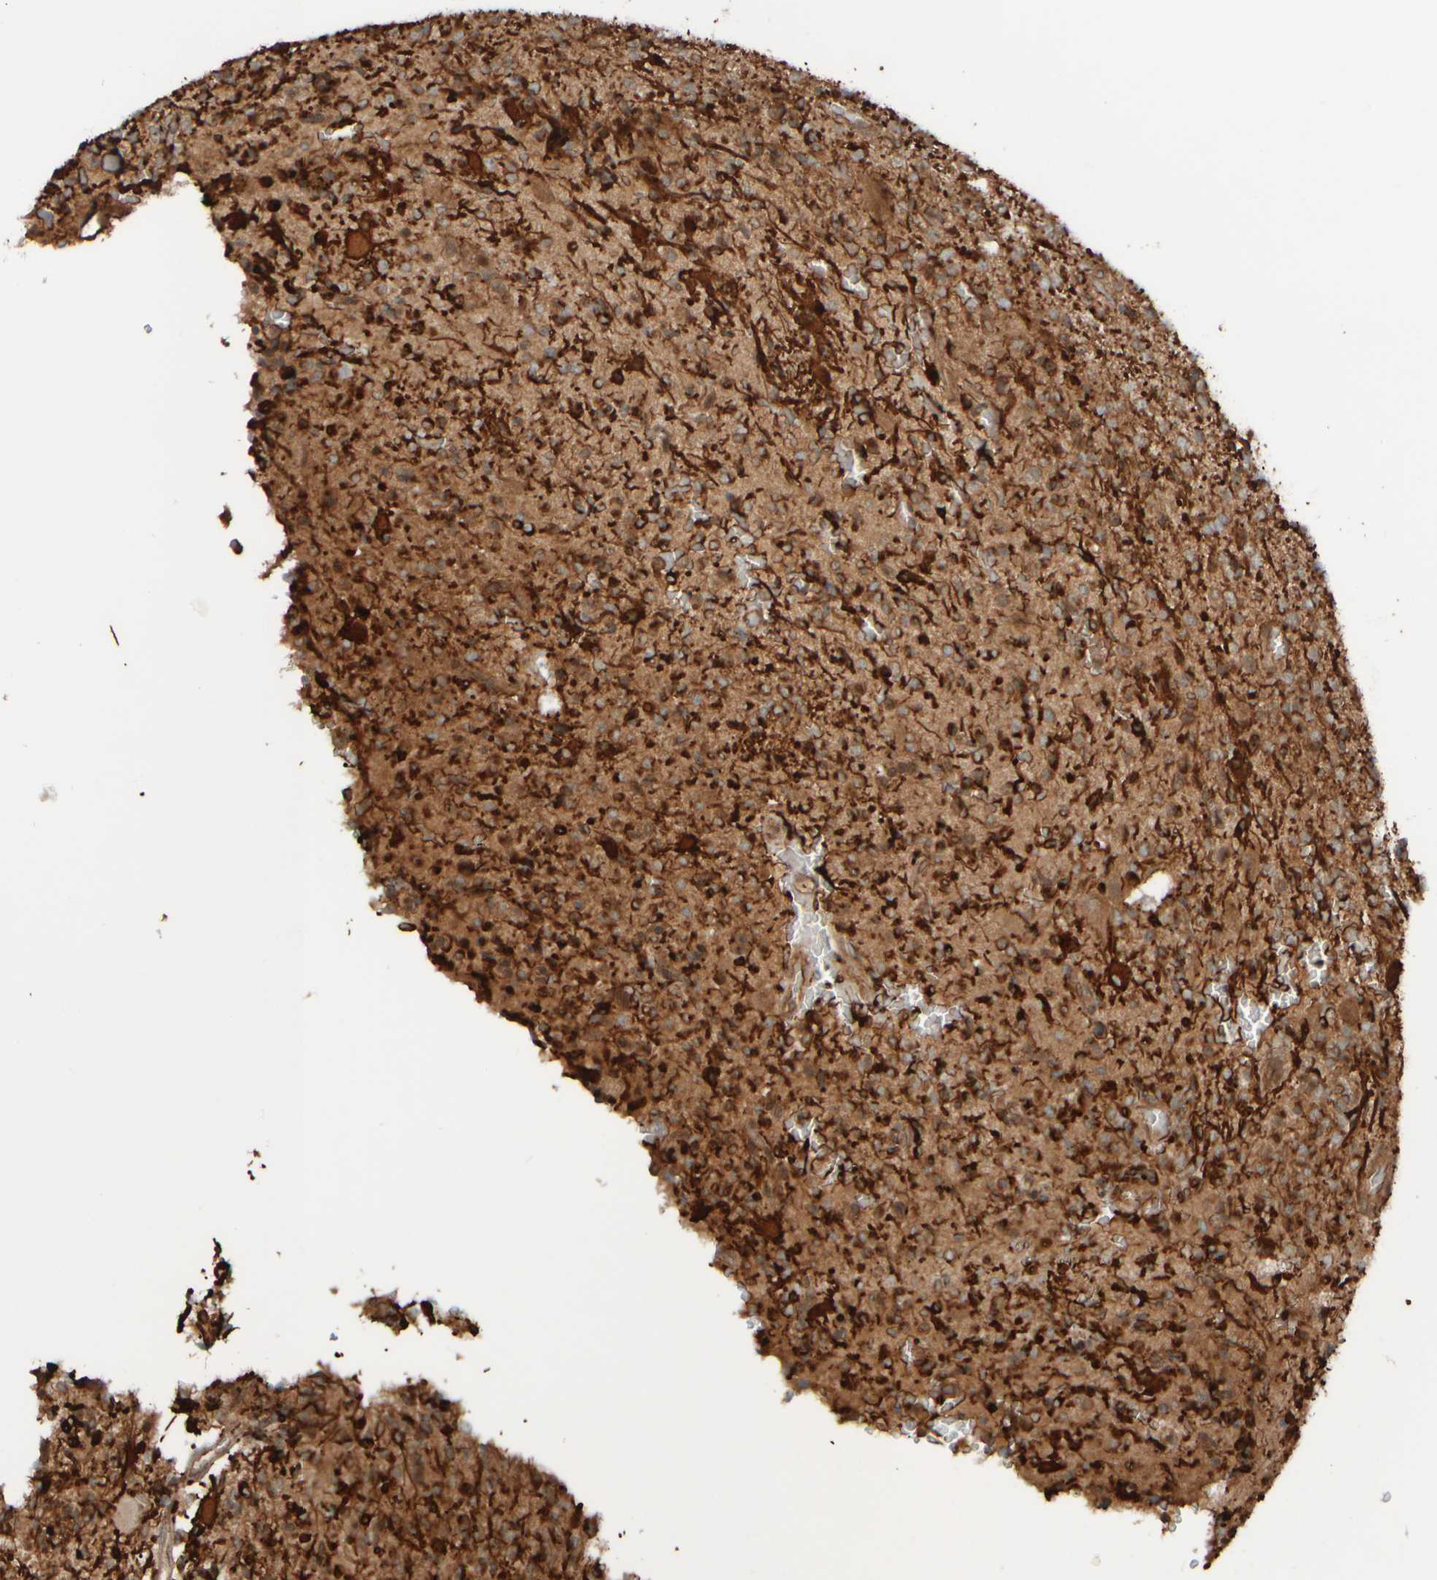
{"staining": {"intensity": "strong", "quantity": ">75%", "location": "cytoplasmic/membranous"}, "tissue": "glioma", "cell_type": "Tumor cells", "image_type": "cancer", "snomed": [{"axis": "morphology", "description": "Glioma, malignant, High grade"}, {"axis": "topography", "description": "Brain"}], "caption": "About >75% of tumor cells in human high-grade glioma (malignant) display strong cytoplasmic/membranous protein staining as visualized by brown immunohistochemical staining.", "gene": "GIGYF1", "patient": {"sex": "male", "age": 34}}